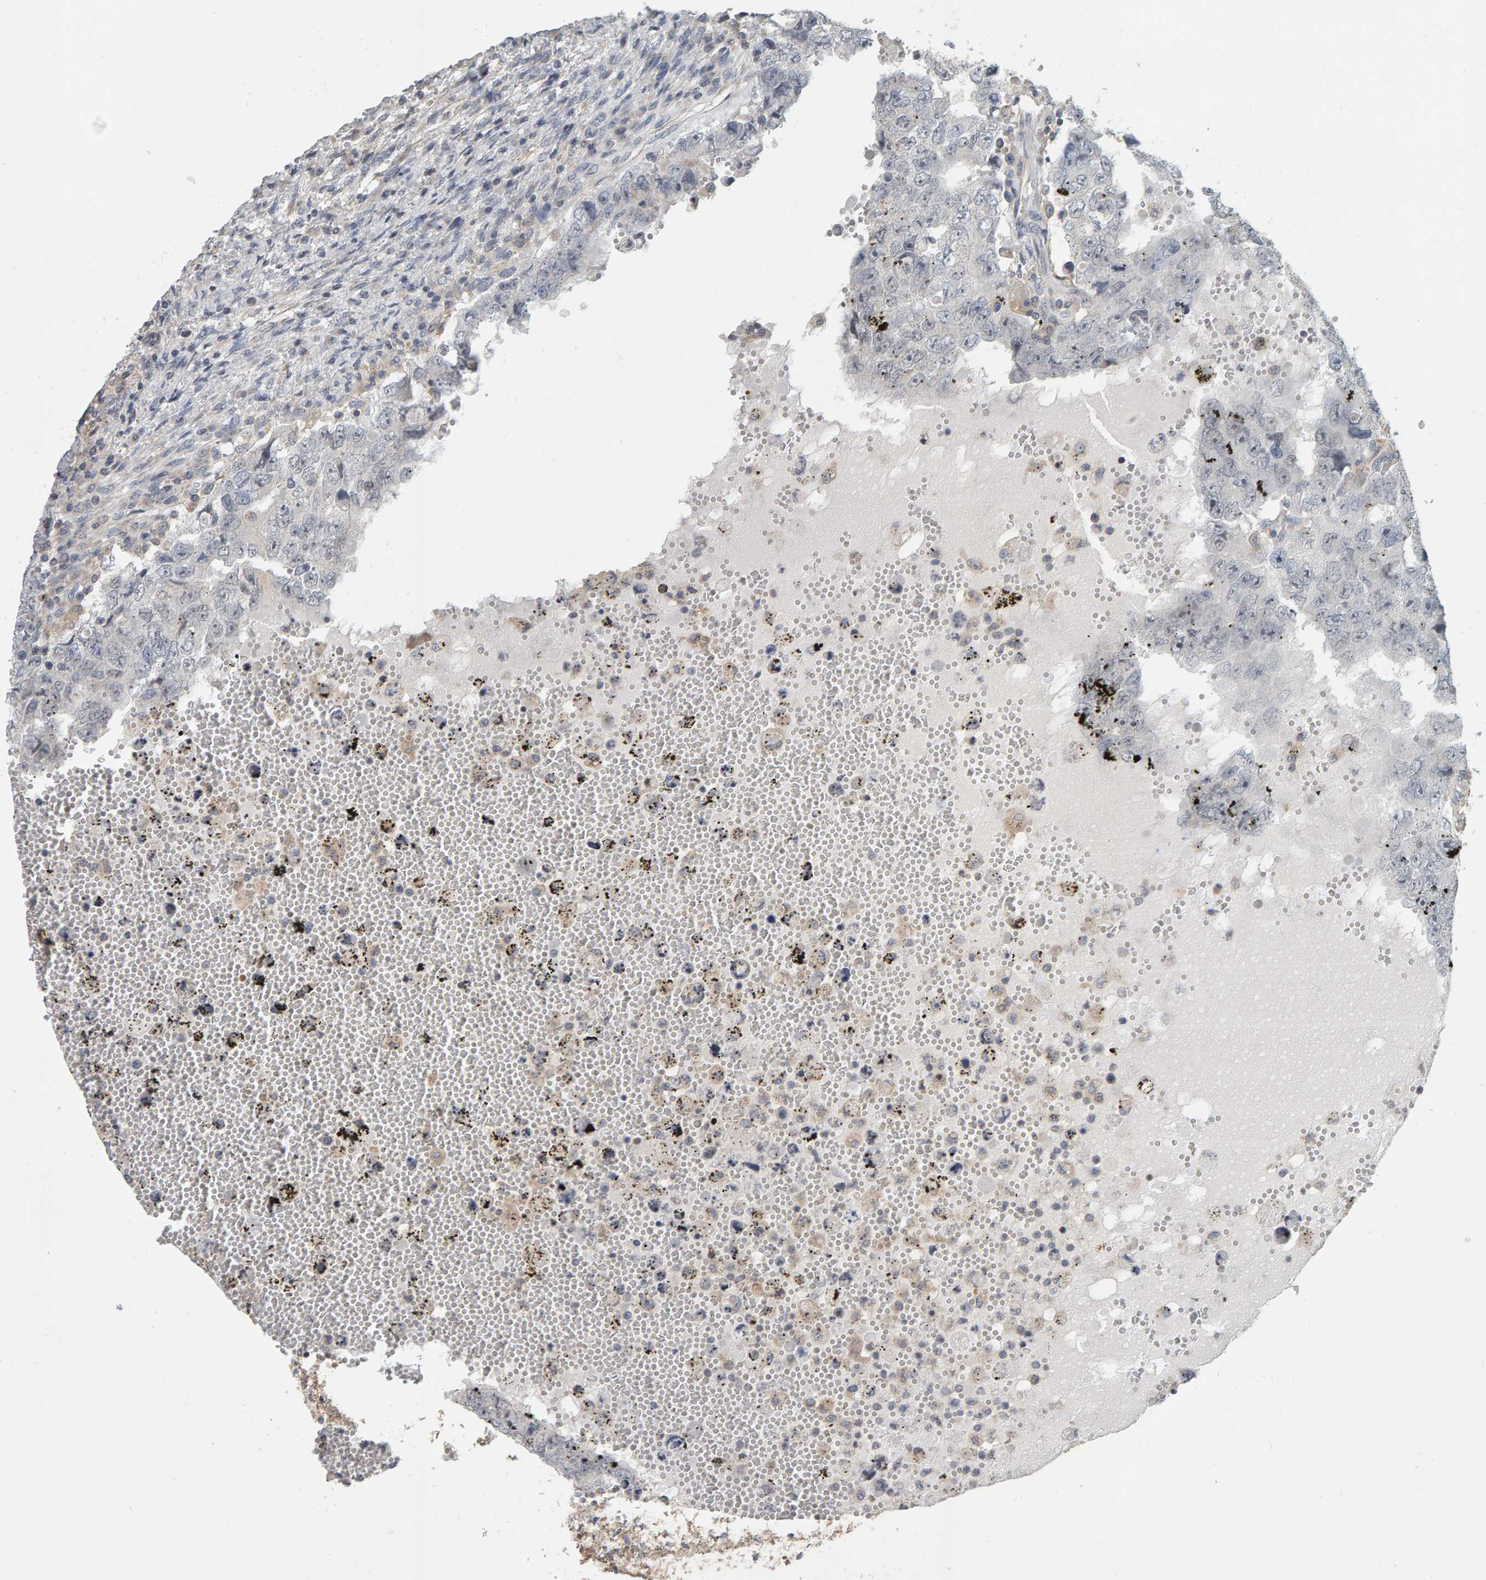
{"staining": {"intensity": "negative", "quantity": "none", "location": "none"}, "tissue": "testis cancer", "cell_type": "Tumor cells", "image_type": "cancer", "snomed": [{"axis": "morphology", "description": "Carcinoma, Embryonal, NOS"}, {"axis": "topography", "description": "Testis"}], "caption": "Tumor cells are negative for protein expression in human testis cancer. (DAB (3,3'-diaminobenzidine) immunohistochemistry (IHC) visualized using brightfield microscopy, high magnification).", "gene": "C9orf72", "patient": {"sex": "male", "age": 26}}